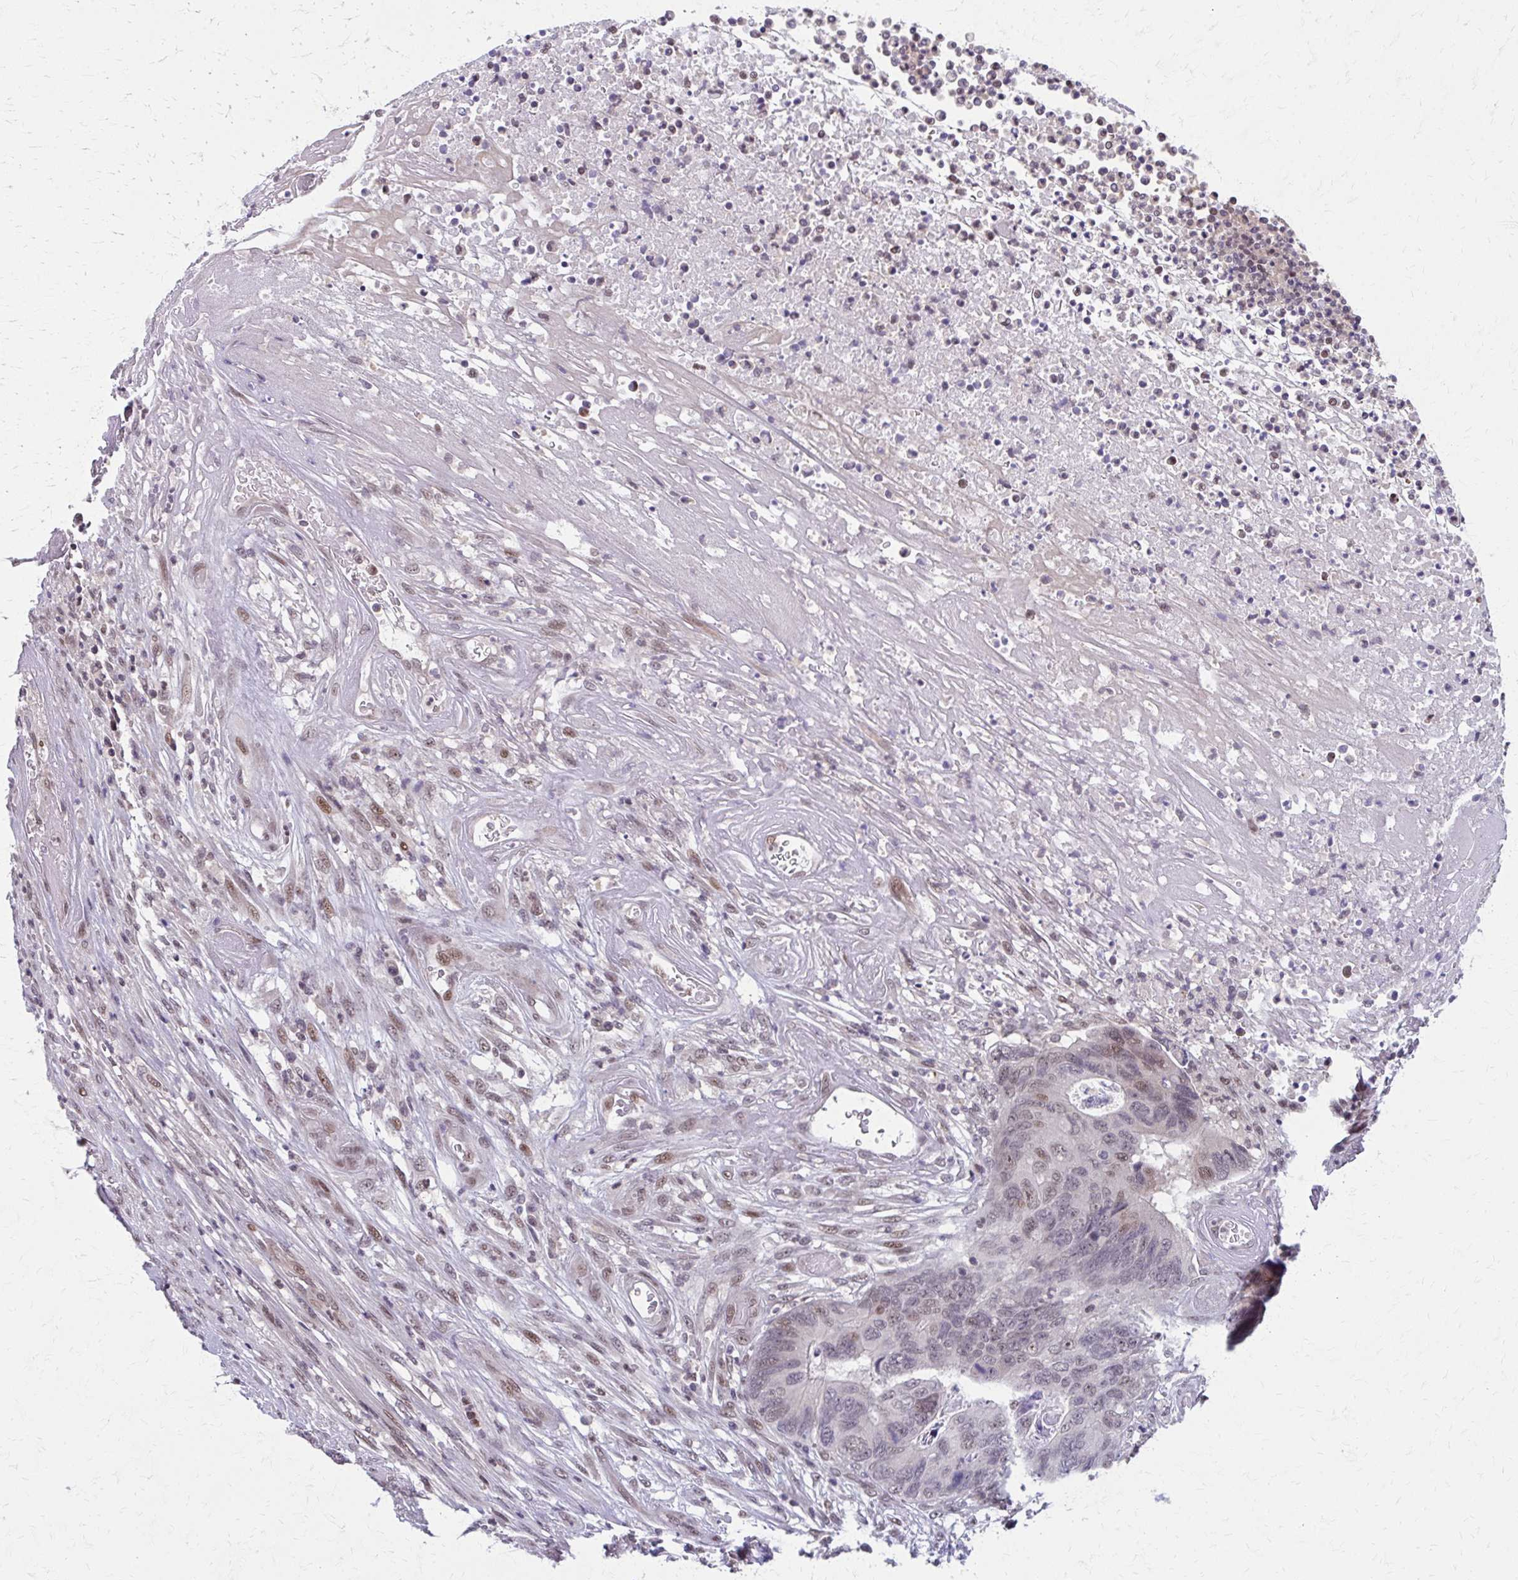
{"staining": {"intensity": "weak", "quantity": "<25%", "location": "nuclear"}, "tissue": "colorectal cancer", "cell_type": "Tumor cells", "image_type": "cancer", "snomed": [{"axis": "morphology", "description": "Adenocarcinoma, NOS"}, {"axis": "topography", "description": "Colon"}], "caption": "Immunohistochemistry (IHC) histopathology image of adenocarcinoma (colorectal) stained for a protein (brown), which reveals no positivity in tumor cells. (Stains: DAB (3,3'-diaminobenzidine) immunohistochemistry (IHC) with hematoxylin counter stain, Microscopy: brightfield microscopy at high magnification).", "gene": "SETBP1", "patient": {"sex": "female", "age": 67}}